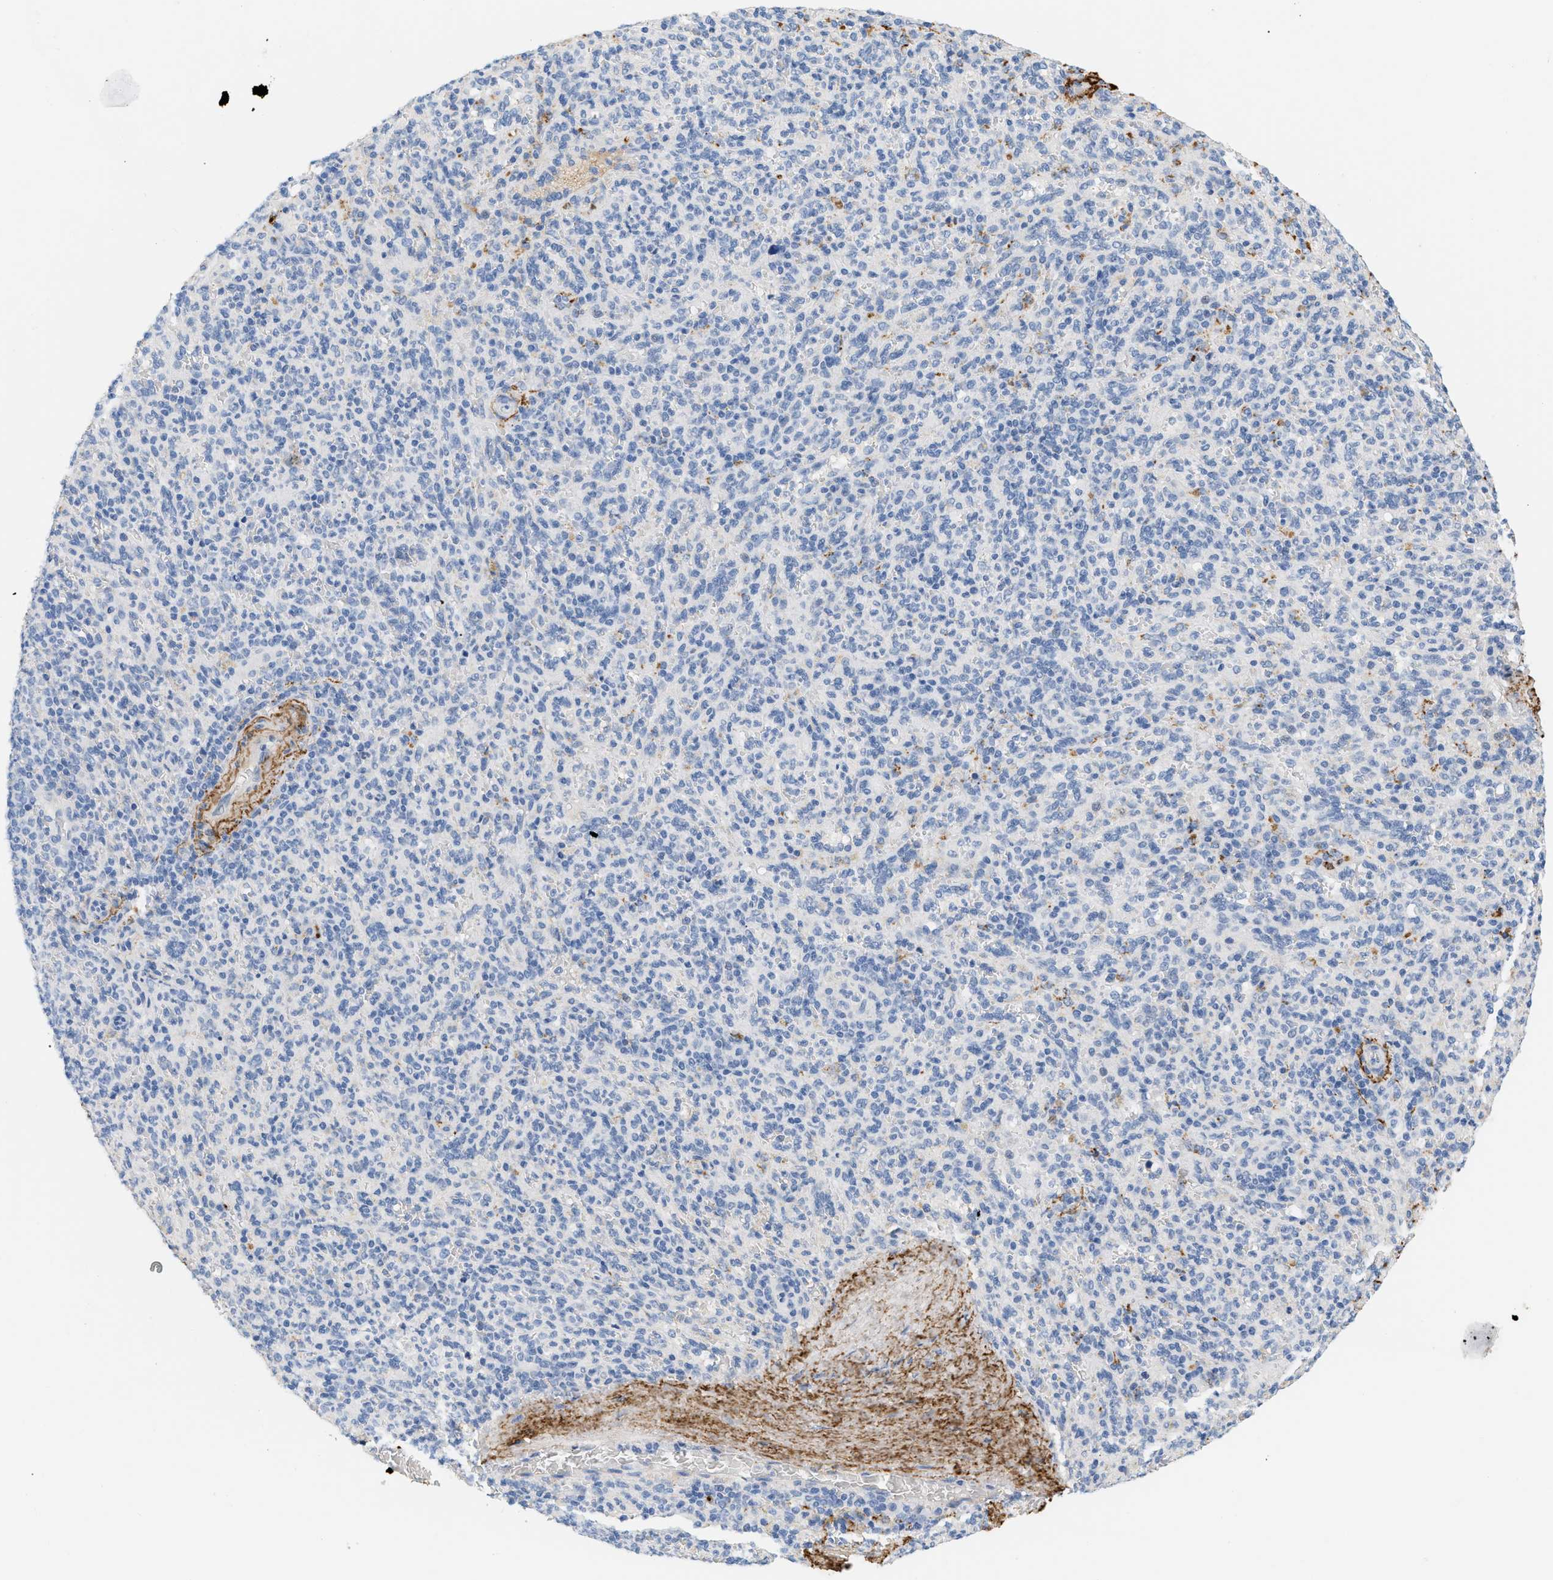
{"staining": {"intensity": "weak", "quantity": "25%-75%", "location": "cytoplasmic/membranous"}, "tissue": "spleen", "cell_type": "Cells in red pulp", "image_type": "normal", "snomed": [{"axis": "morphology", "description": "Normal tissue, NOS"}, {"axis": "topography", "description": "Spleen"}], "caption": "Immunohistochemical staining of normal human spleen exhibits 25%-75% levels of weak cytoplasmic/membranous protein staining in about 25%-75% of cells in red pulp. Nuclei are stained in blue.", "gene": "CFH", "patient": {"sex": "male", "age": 36}}